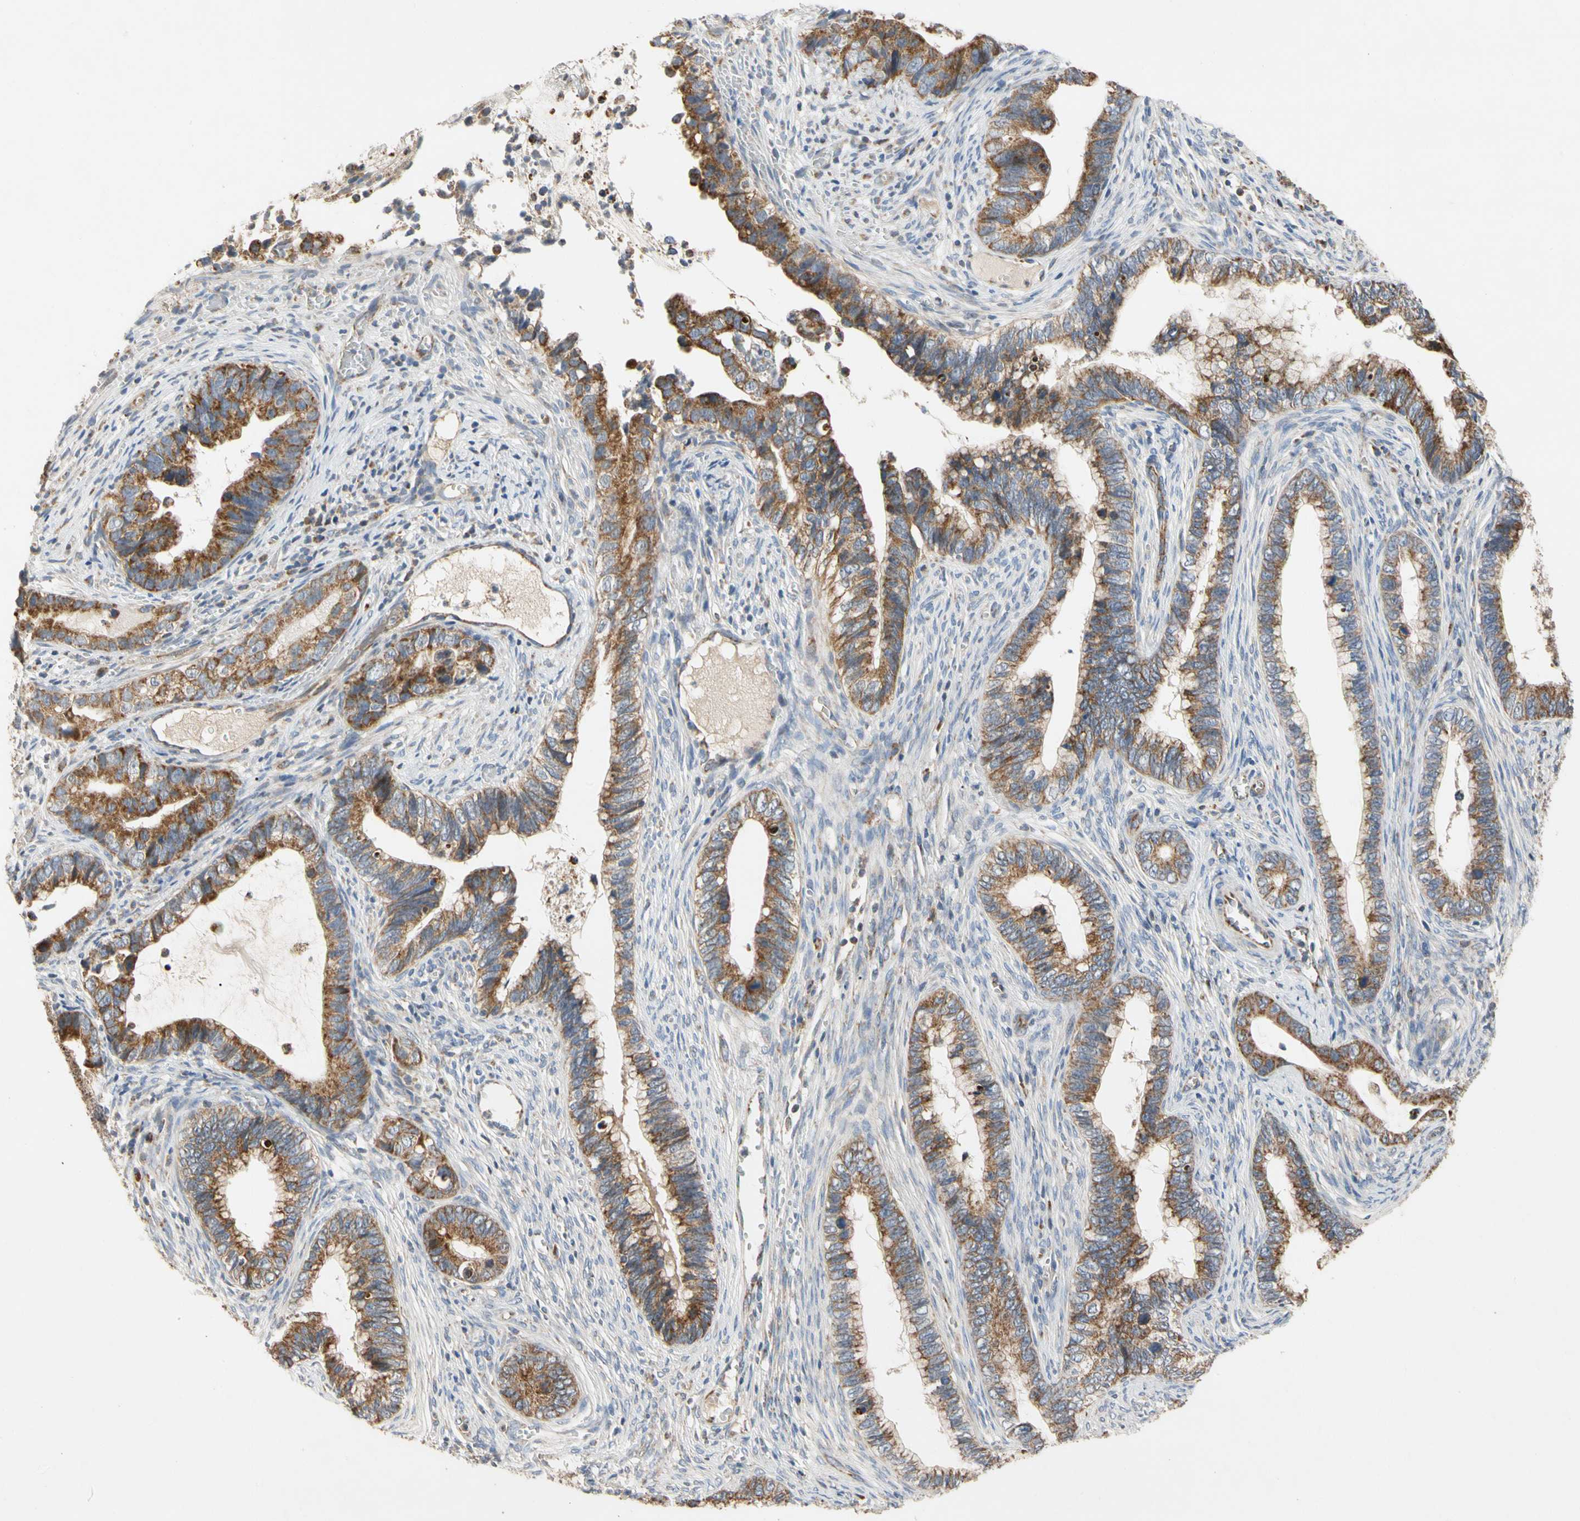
{"staining": {"intensity": "moderate", "quantity": ">75%", "location": "cytoplasmic/membranous"}, "tissue": "cervical cancer", "cell_type": "Tumor cells", "image_type": "cancer", "snomed": [{"axis": "morphology", "description": "Adenocarcinoma, NOS"}, {"axis": "topography", "description": "Cervix"}], "caption": "Protein expression analysis of human adenocarcinoma (cervical) reveals moderate cytoplasmic/membranous staining in about >75% of tumor cells.", "gene": "GPD2", "patient": {"sex": "female", "age": 44}}